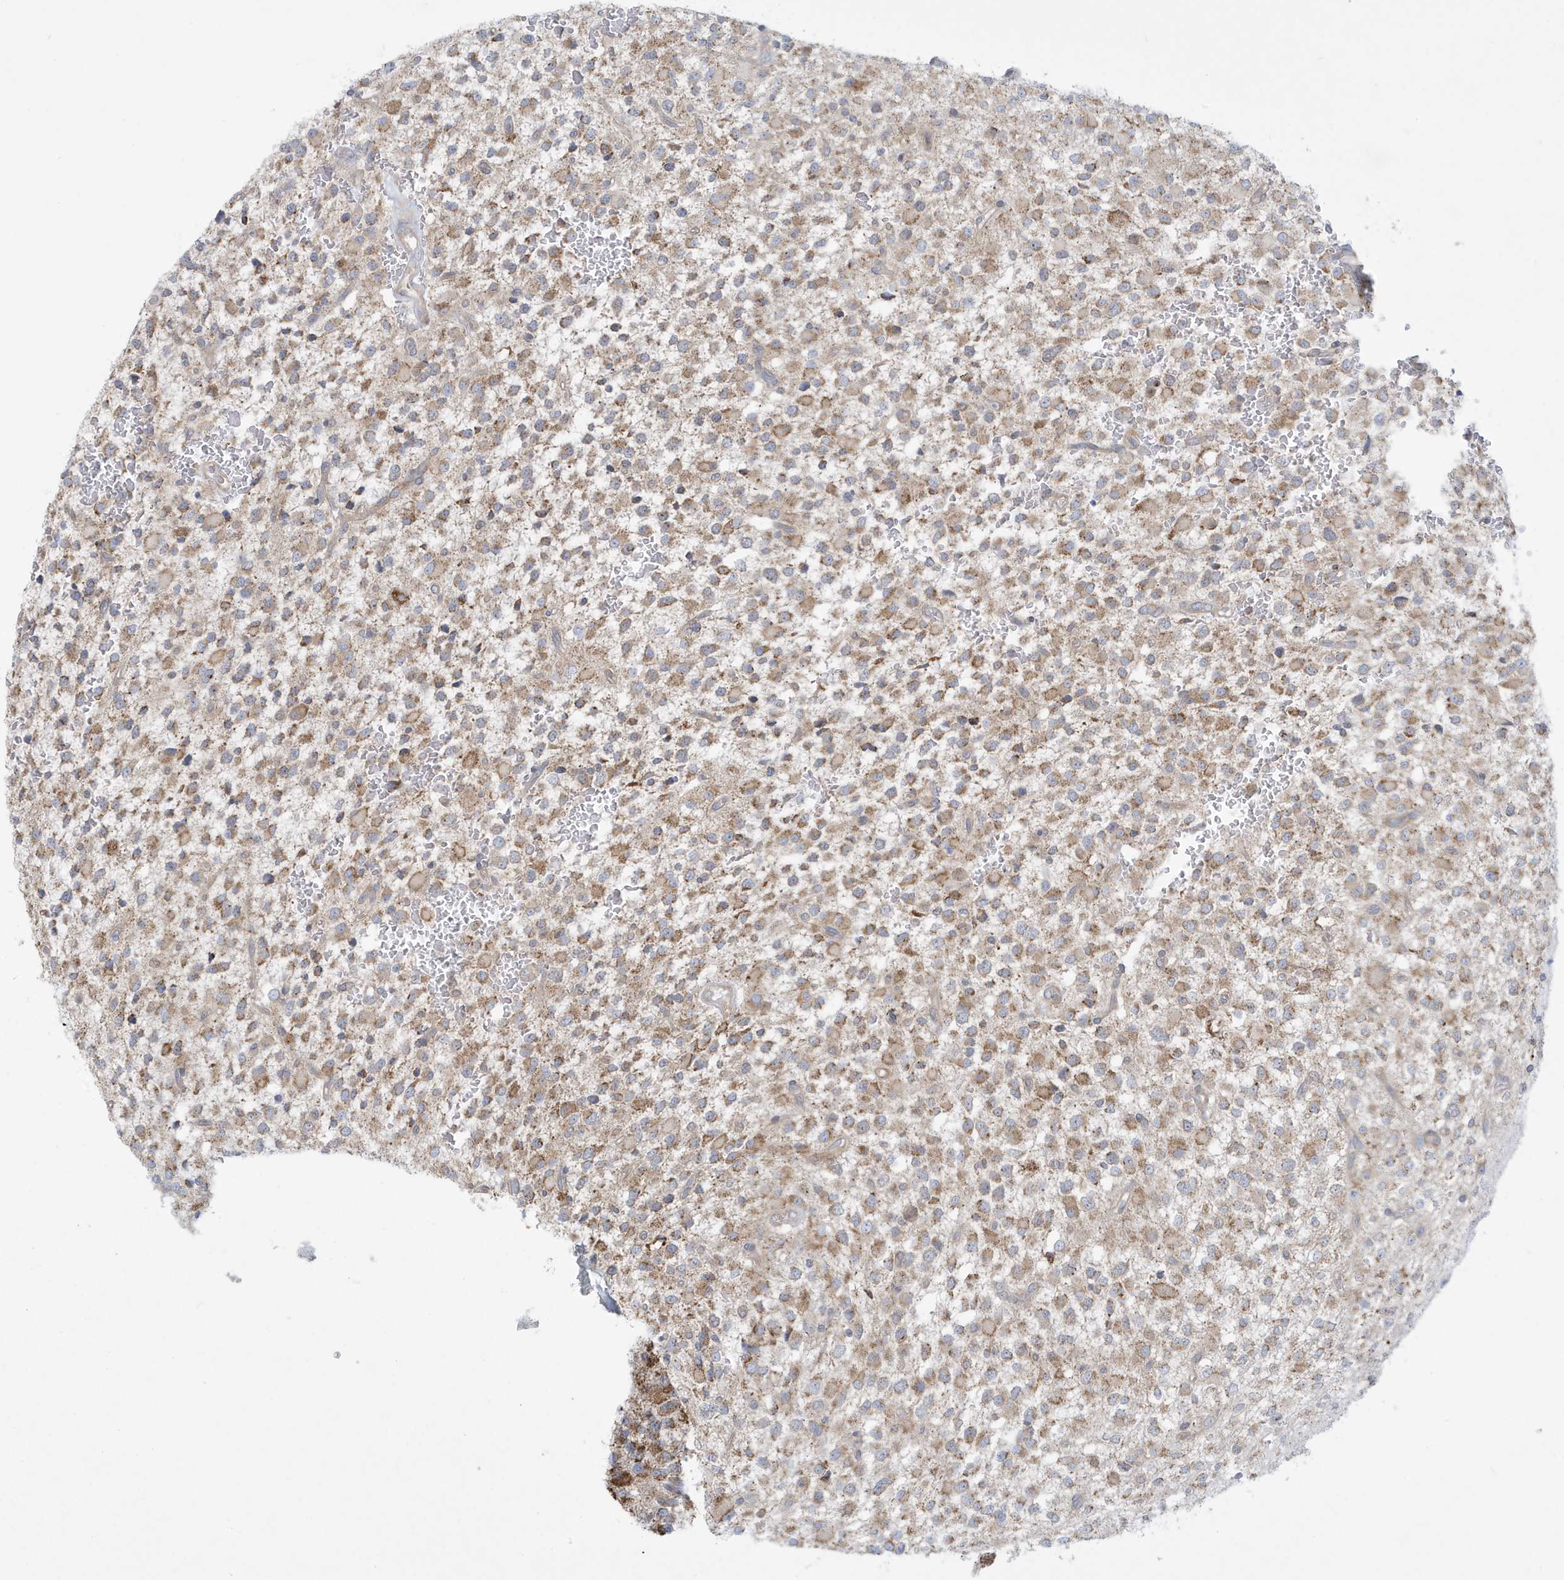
{"staining": {"intensity": "moderate", "quantity": ">75%", "location": "cytoplasmic/membranous"}, "tissue": "glioma", "cell_type": "Tumor cells", "image_type": "cancer", "snomed": [{"axis": "morphology", "description": "Glioma, malignant, High grade"}, {"axis": "topography", "description": "Brain"}], "caption": "The histopathology image displays a brown stain indicating the presence of a protein in the cytoplasmic/membranous of tumor cells in glioma. The staining was performed using DAB, with brown indicating positive protein expression. Nuclei are stained blue with hematoxylin.", "gene": "SLAMF9", "patient": {"sex": "male", "age": 34}}